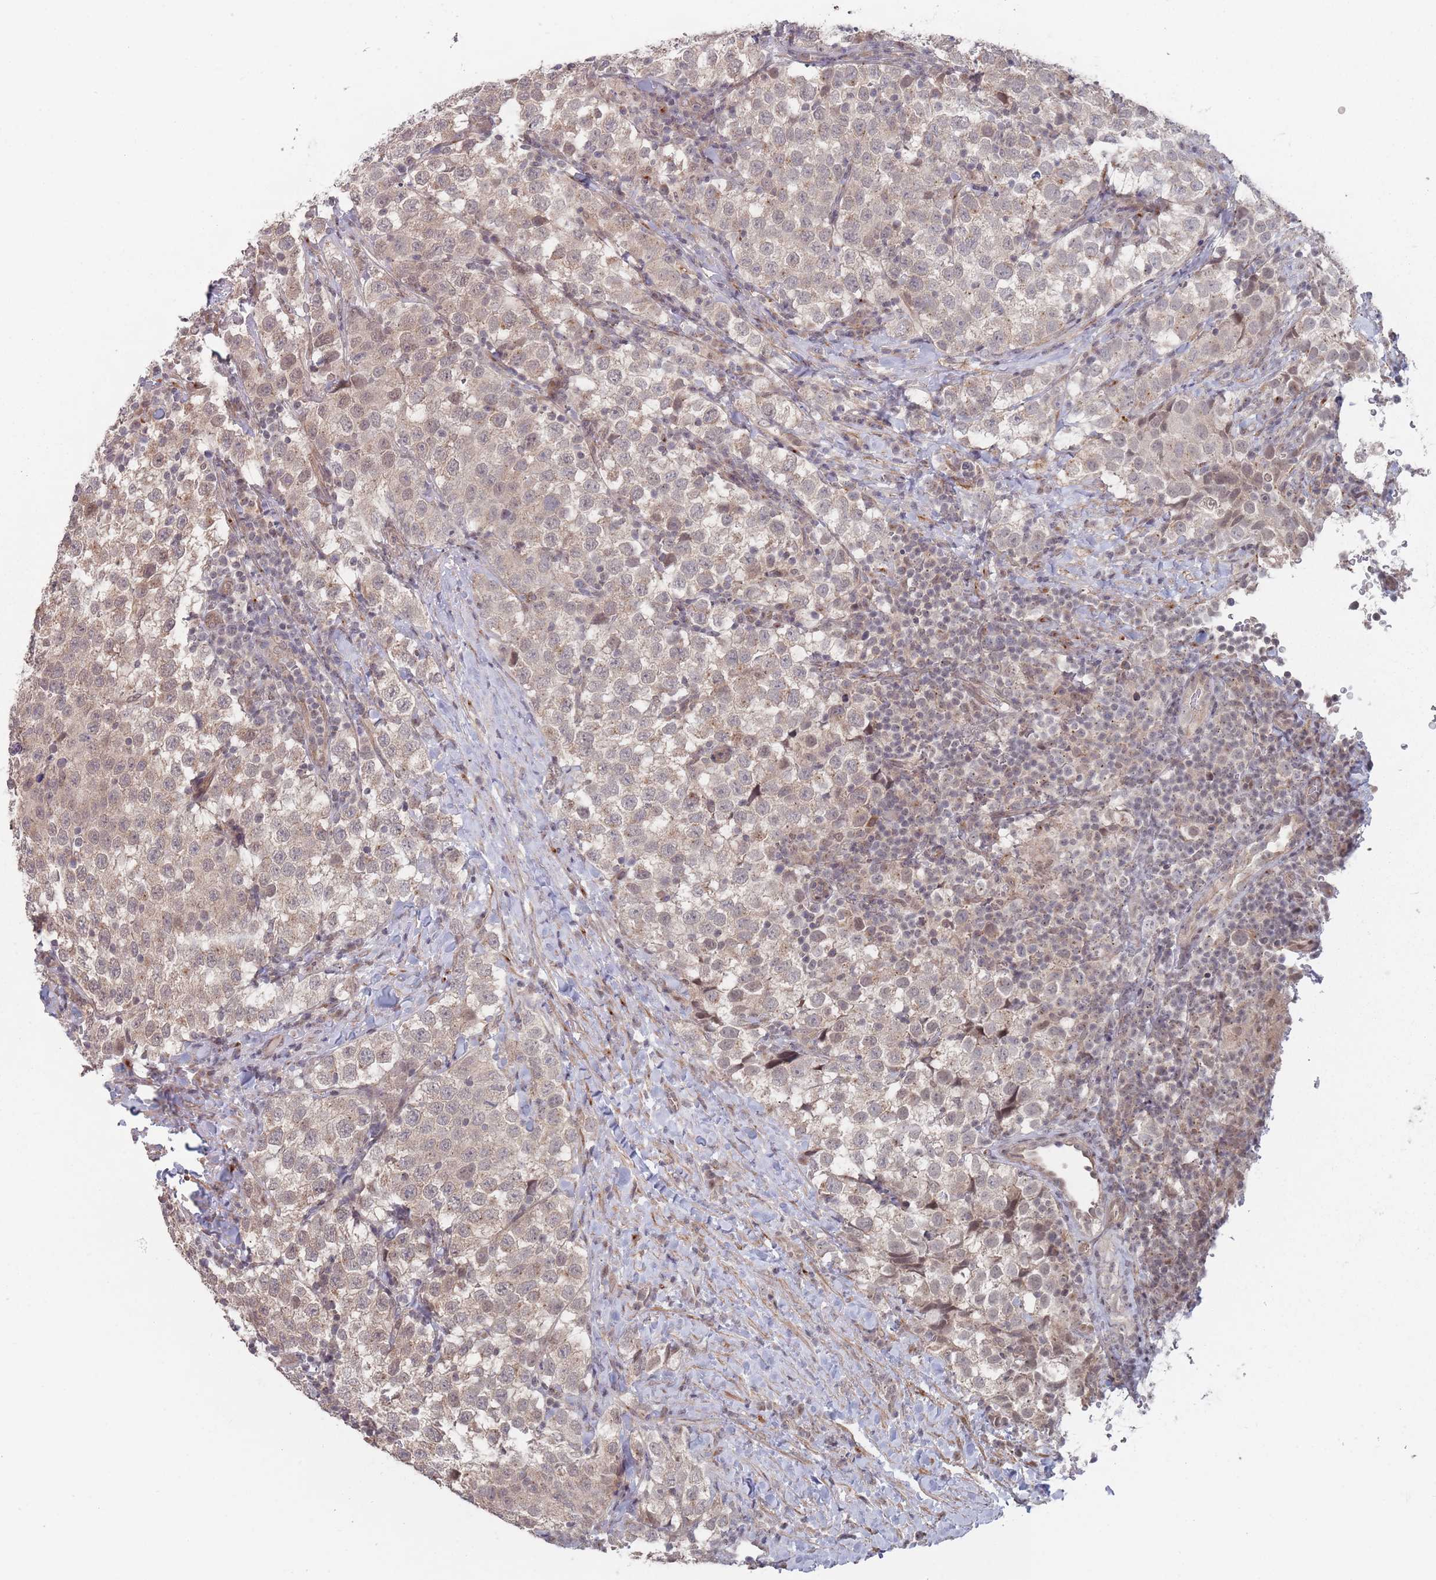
{"staining": {"intensity": "weak", "quantity": "<25%", "location": "cytoplasmic/membranous,nuclear"}, "tissue": "testis cancer", "cell_type": "Tumor cells", "image_type": "cancer", "snomed": [{"axis": "morphology", "description": "Seminoma, NOS"}, {"axis": "topography", "description": "Testis"}], "caption": "Immunohistochemical staining of testis seminoma exhibits no significant positivity in tumor cells.", "gene": "CNTRL", "patient": {"sex": "male", "age": 34}}